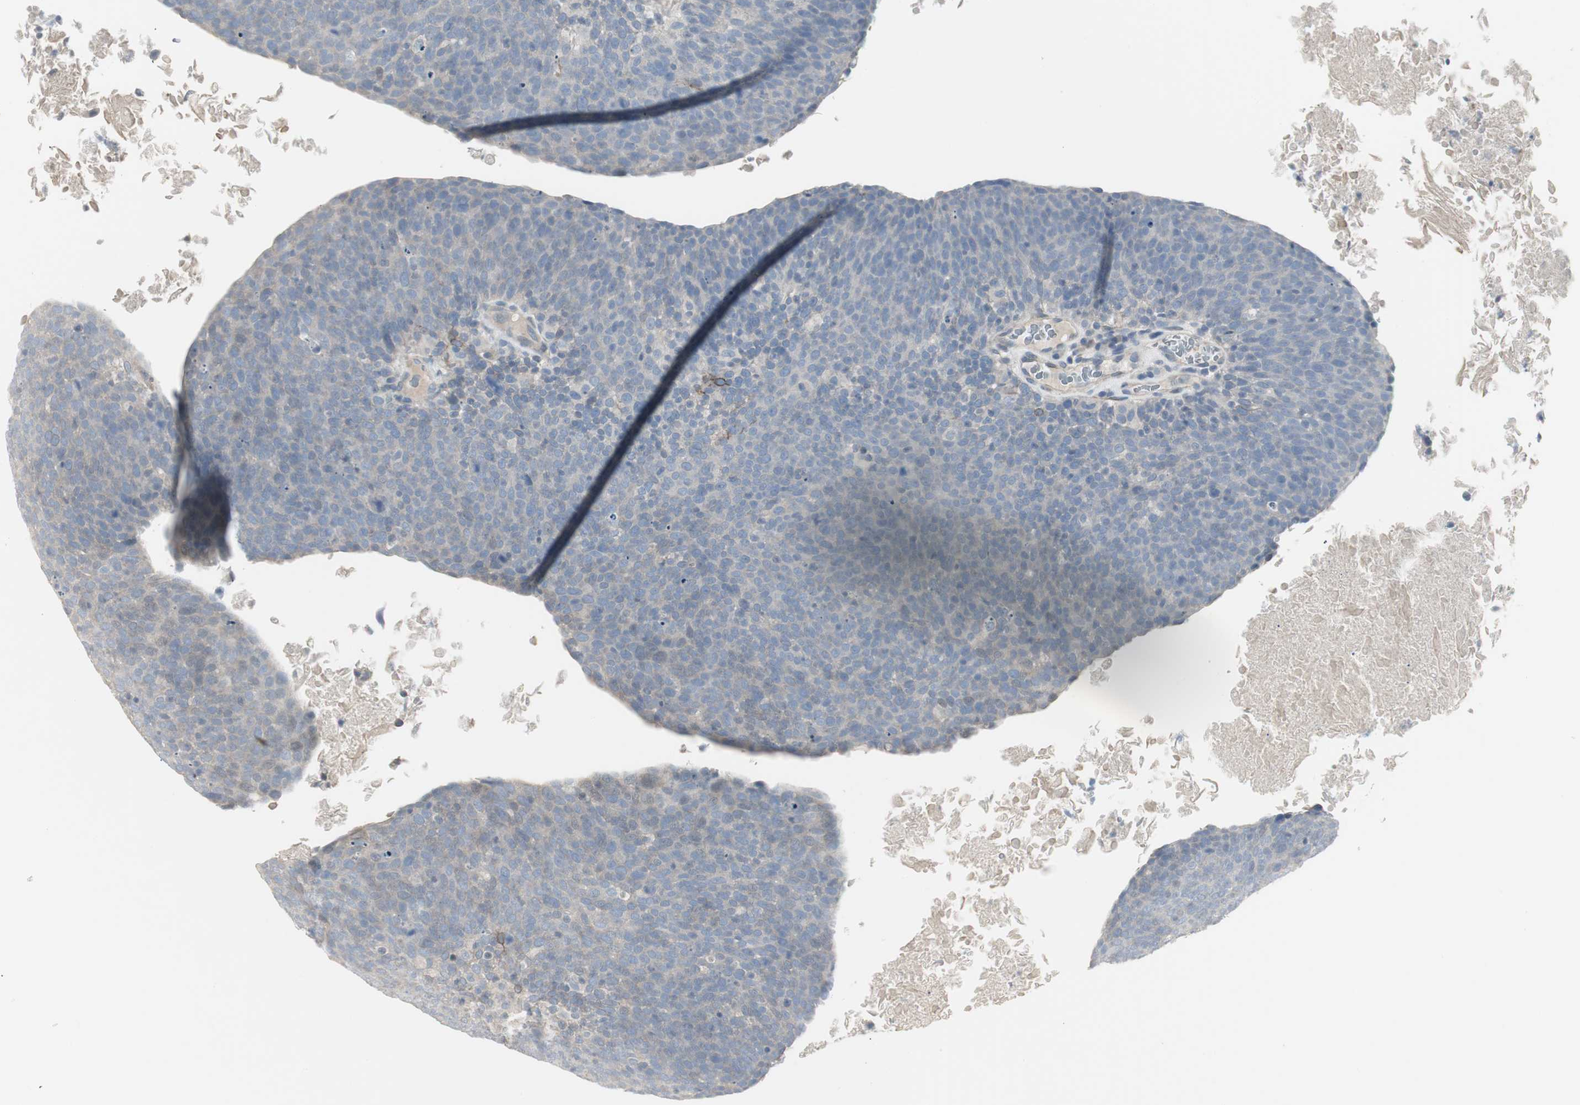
{"staining": {"intensity": "negative", "quantity": "none", "location": "none"}, "tissue": "head and neck cancer", "cell_type": "Tumor cells", "image_type": "cancer", "snomed": [{"axis": "morphology", "description": "Squamous cell carcinoma, NOS"}, {"axis": "morphology", "description": "Squamous cell carcinoma, metastatic, NOS"}, {"axis": "topography", "description": "Lymph node"}, {"axis": "topography", "description": "Head-Neck"}], "caption": "A high-resolution photomicrograph shows IHC staining of head and neck squamous cell carcinoma, which exhibits no significant positivity in tumor cells. The staining was performed using DAB (3,3'-diaminobenzidine) to visualize the protein expression in brown, while the nuclei were stained in blue with hematoxylin (Magnification: 20x).", "gene": "DMPK", "patient": {"sex": "male", "age": 62}}